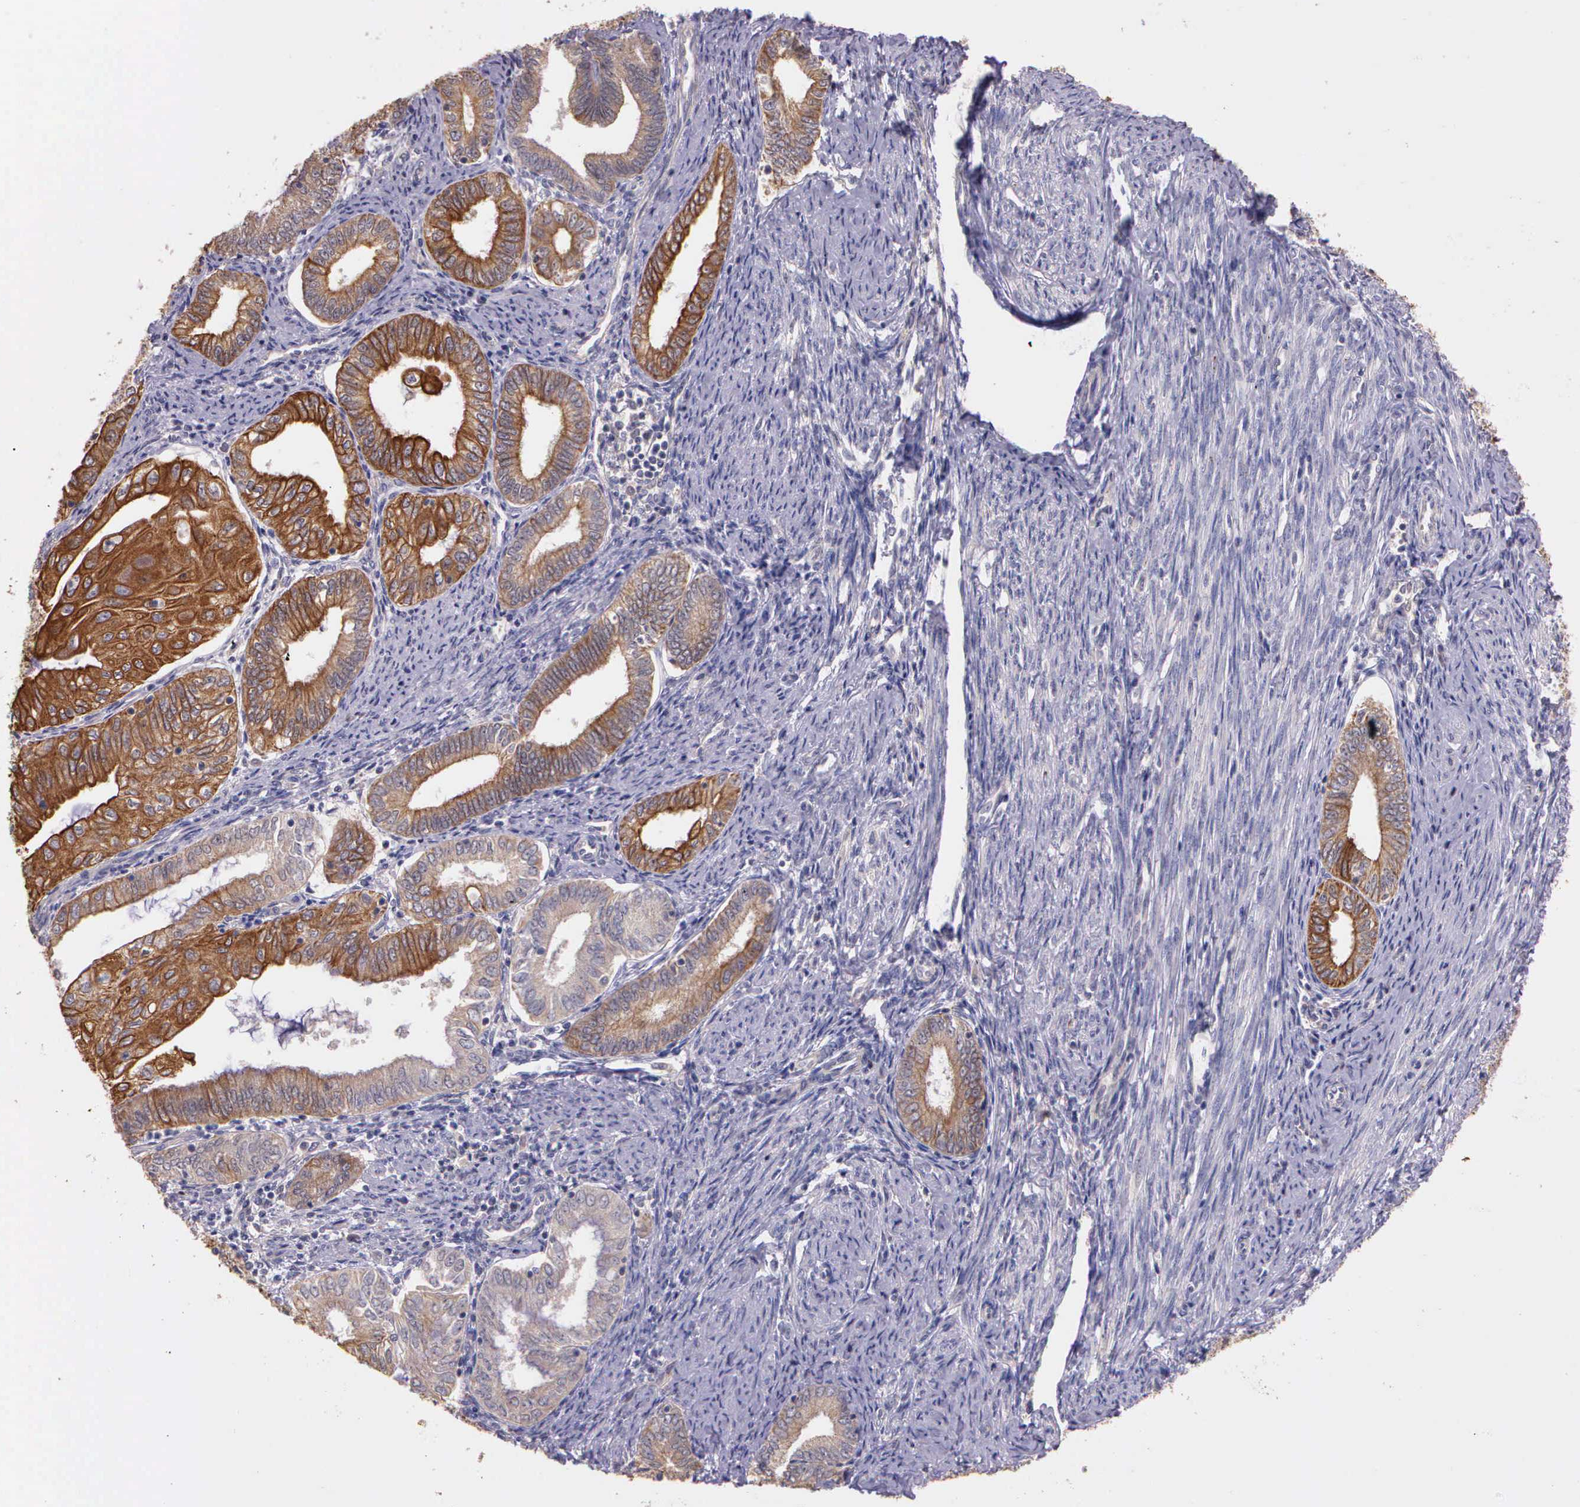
{"staining": {"intensity": "moderate", "quantity": ">75%", "location": "cytoplasmic/membranous"}, "tissue": "endometrial cancer", "cell_type": "Tumor cells", "image_type": "cancer", "snomed": [{"axis": "morphology", "description": "Adenocarcinoma, NOS"}, {"axis": "topography", "description": "Endometrium"}], "caption": "IHC (DAB) staining of endometrial adenocarcinoma shows moderate cytoplasmic/membranous protein positivity in approximately >75% of tumor cells.", "gene": "IGBP1", "patient": {"sex": "female", "age": 55}}